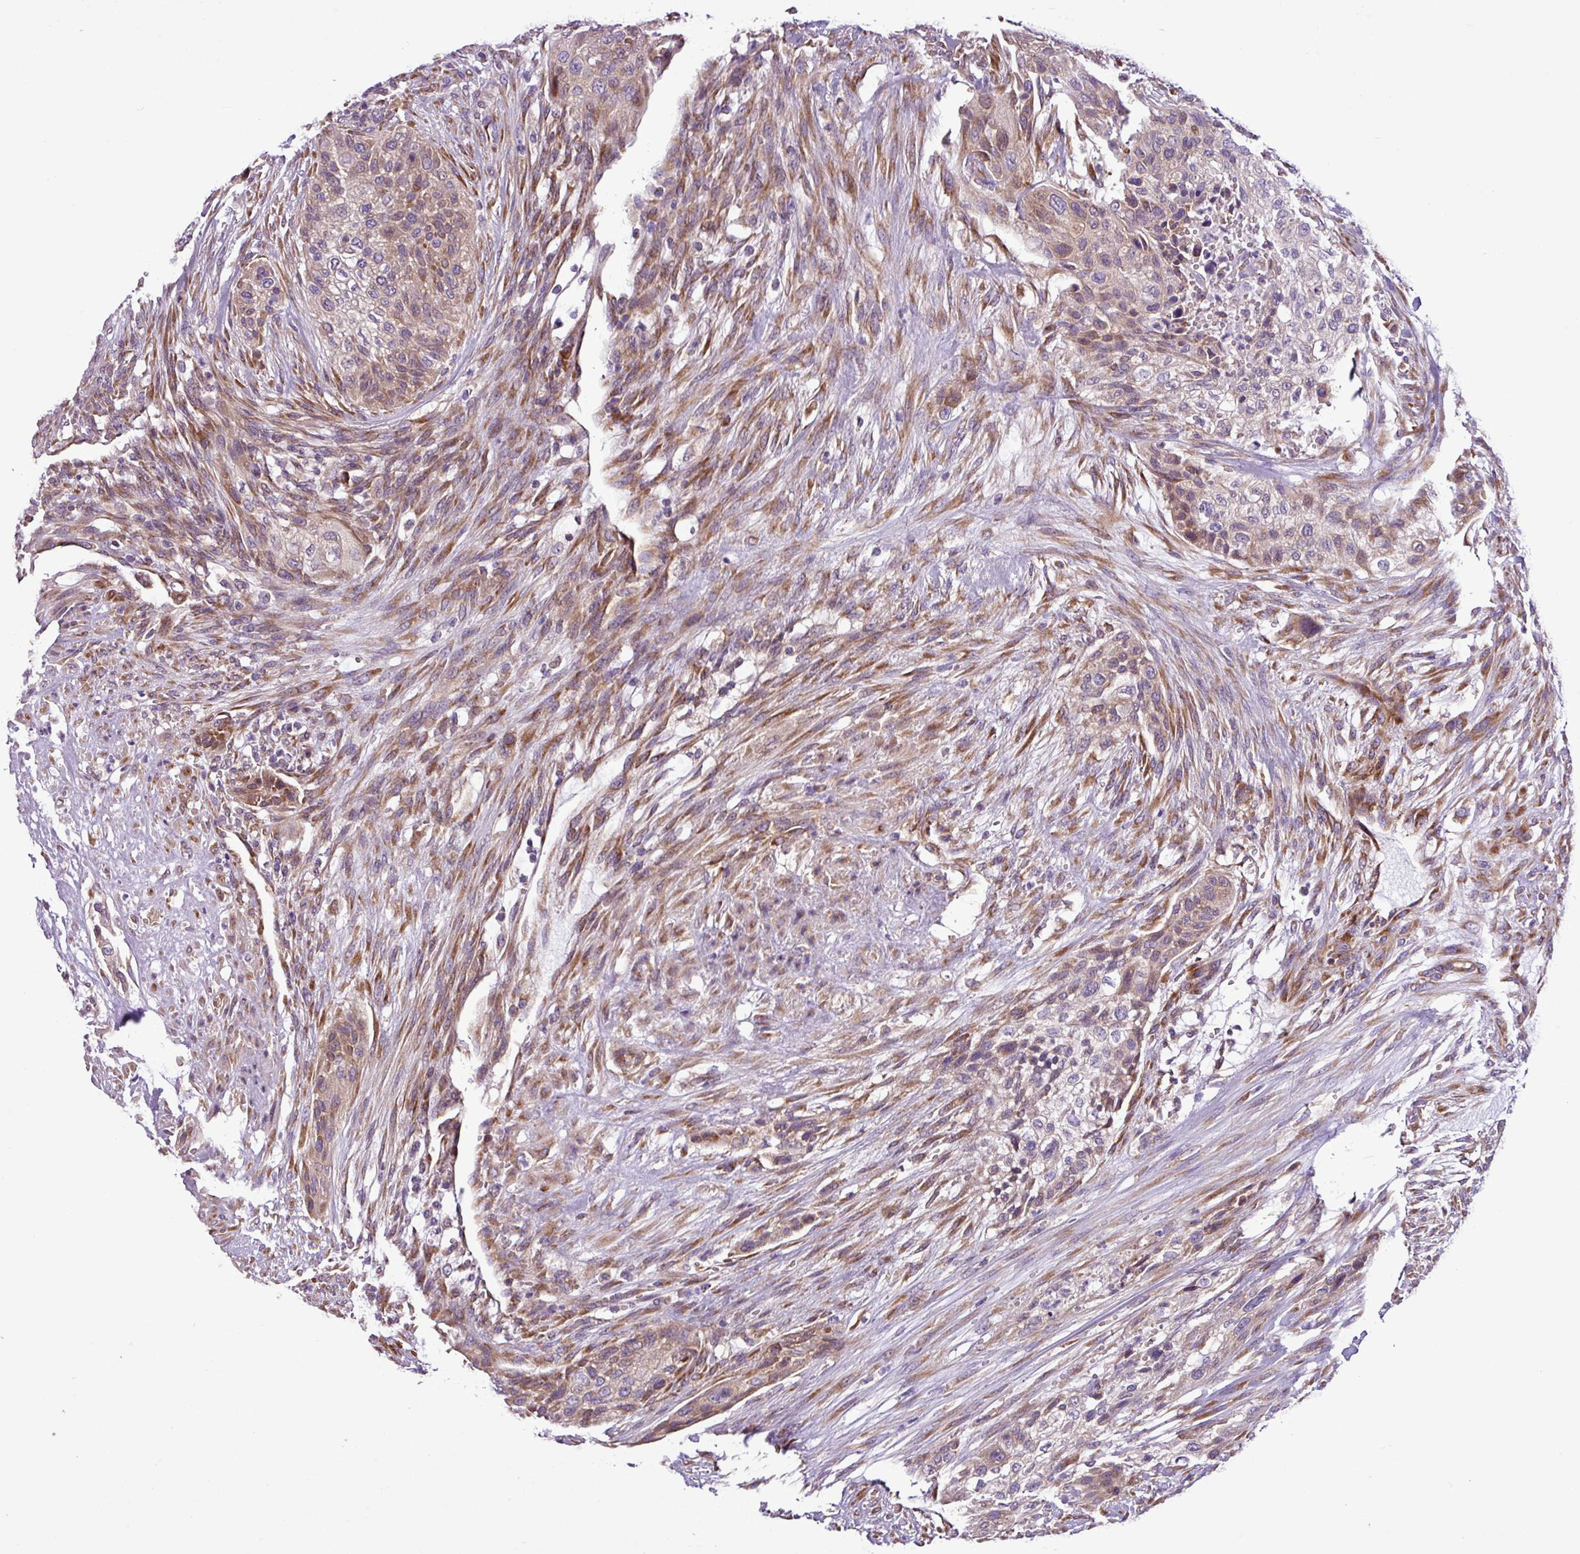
{"staining": {"intensity": "moderate", "quantity": ">75%", "location": "cytoplasmic/membranous"}, "tissue": "urothelial cancer", "cell_type": "Tumor cells", "image_type": "cancer", "snomed": [{"axis": "morphology", "description": "Urothelial carcinoma, High grade"}, {"axis": "topography", "description": "Urinary bladder"}], "caption": "Urothelial carcinoma (high-grade) stained with a protein marker exhibits moderate staining in tumor cells.", "gene": "RPL13", "patient": {"sex": "male", "age": 35}}